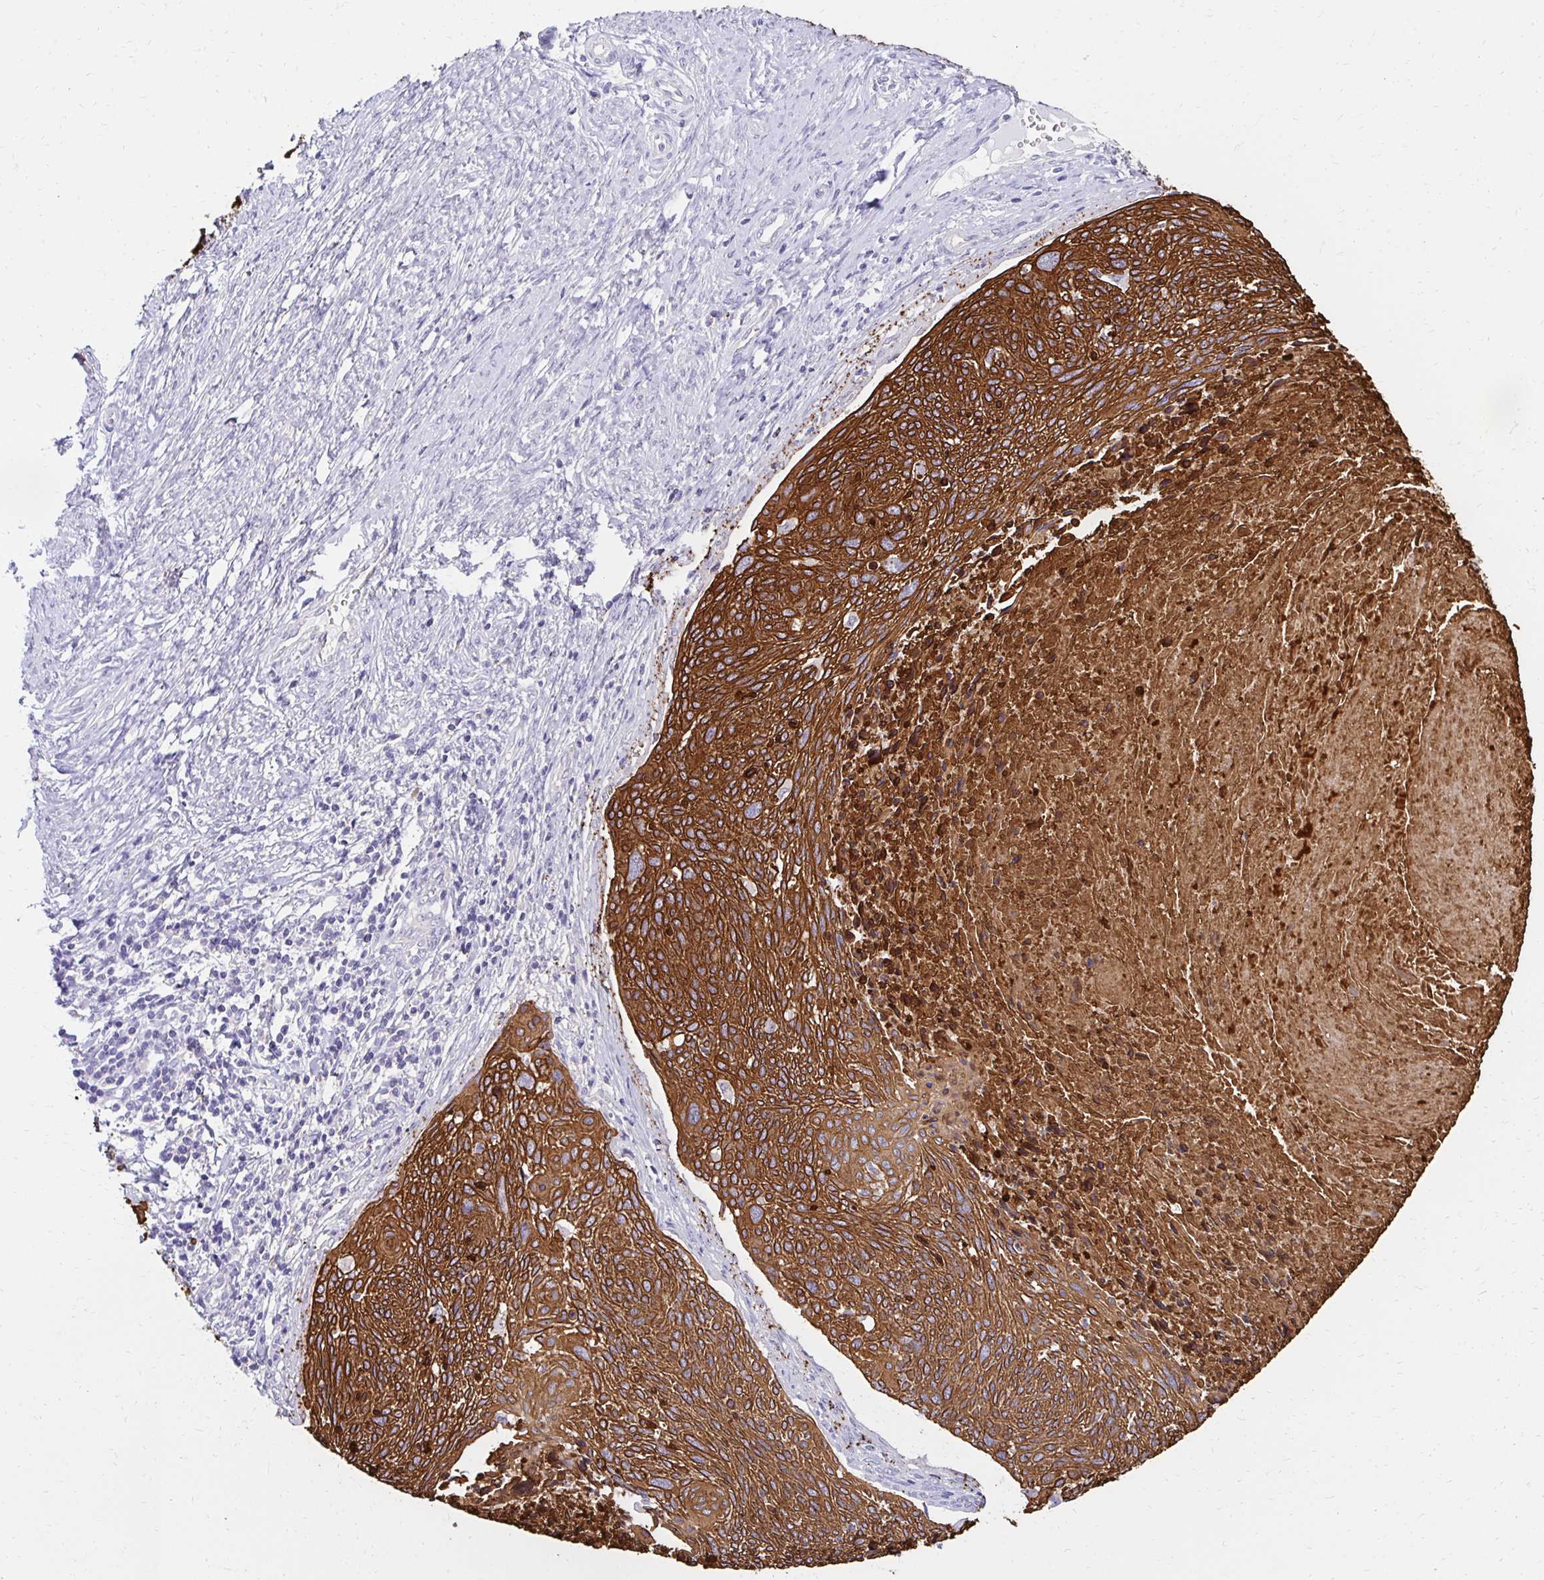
{"staining": {"intensity": "strong", "quantity": ">75%", "location": "cytoplasmic/membranous"}, "tissue": "cervical cancer", "cell_type": "Tumor cells", "image_type": "cancer", "snomed": [{"axis": "morphology", "description": "Squamous cell carcinoma, NOS"}, {"axis": "topography", "description": "Cervix"}], "caption": "High-magnification brightfield microscopy of squamous cell carcinoma (cervical) stained with DAB (3,3'-diaminobenzidine) (brown) and counterstained with hematoxylin (blue). tumor cells exhibit strong cytoplasmic/membranous expression is appreciated in about>75% of cells.", "gene": "C1QTNF2", "patient": {"sex": "female", "age": 49}}